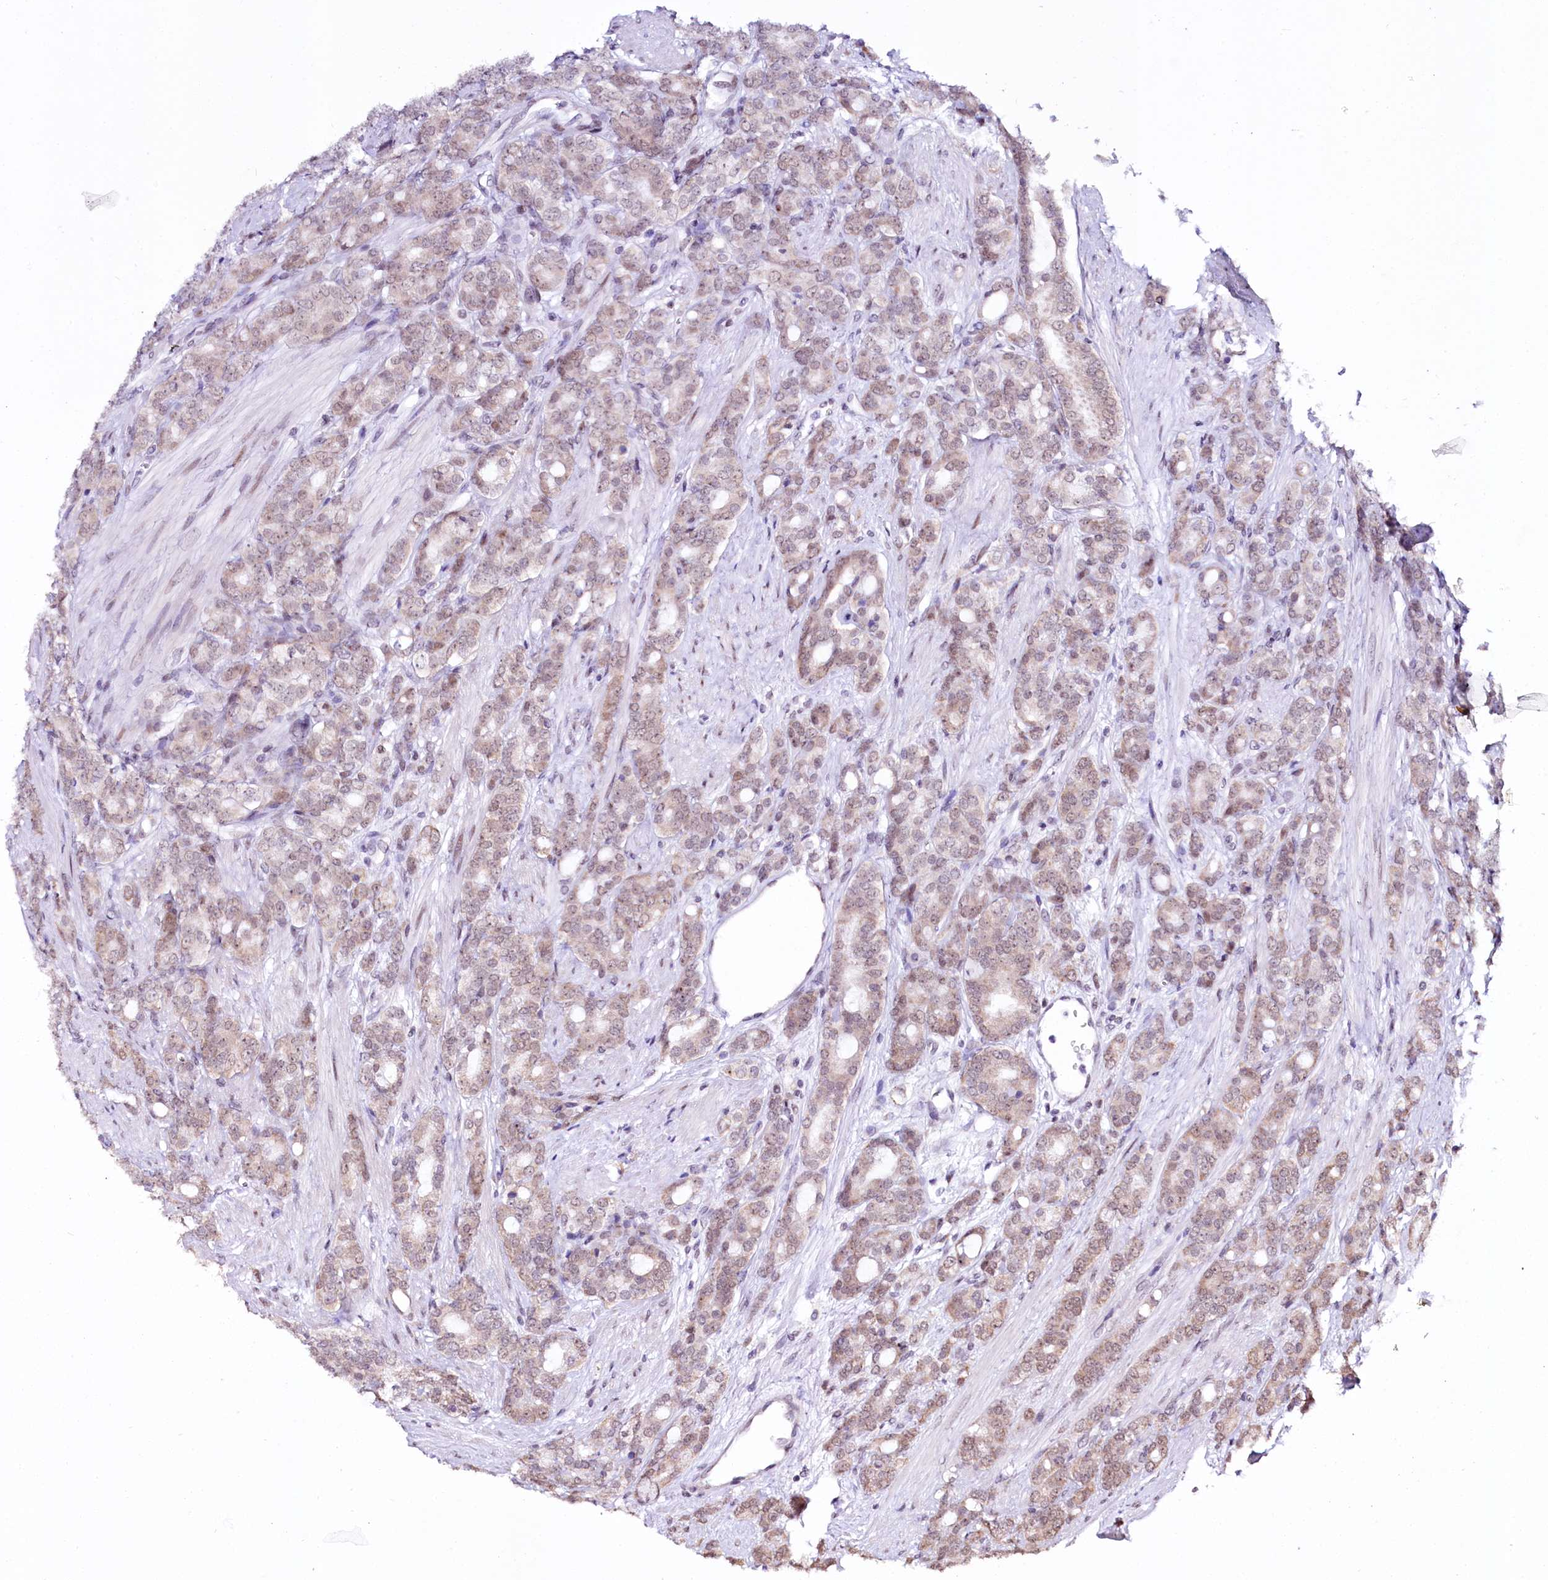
{"staining": {"intensity": "moderate", "quantity": "25%-75%", "location": "cytoplasmic/membranous,nuclear"}, "tissue": "prostate cancer", "cell_type": "Tumor cells", "image_type": "cancer", "snomed": [{"axis": "morphology", "description": "Adenocarcinoma, High grade"}, {"axis": "topography", "description": "Prostate"}], "caption": "Immunohistochemical staining of prostate high-grade adenocarcinoma displays medium levels of moderate cytoplasmic/membranous and nuclear protein staining in about 25%-75% of tumor cells.", "gene": "SPATS2", "patient": {"sex": "male", "age": 62}}